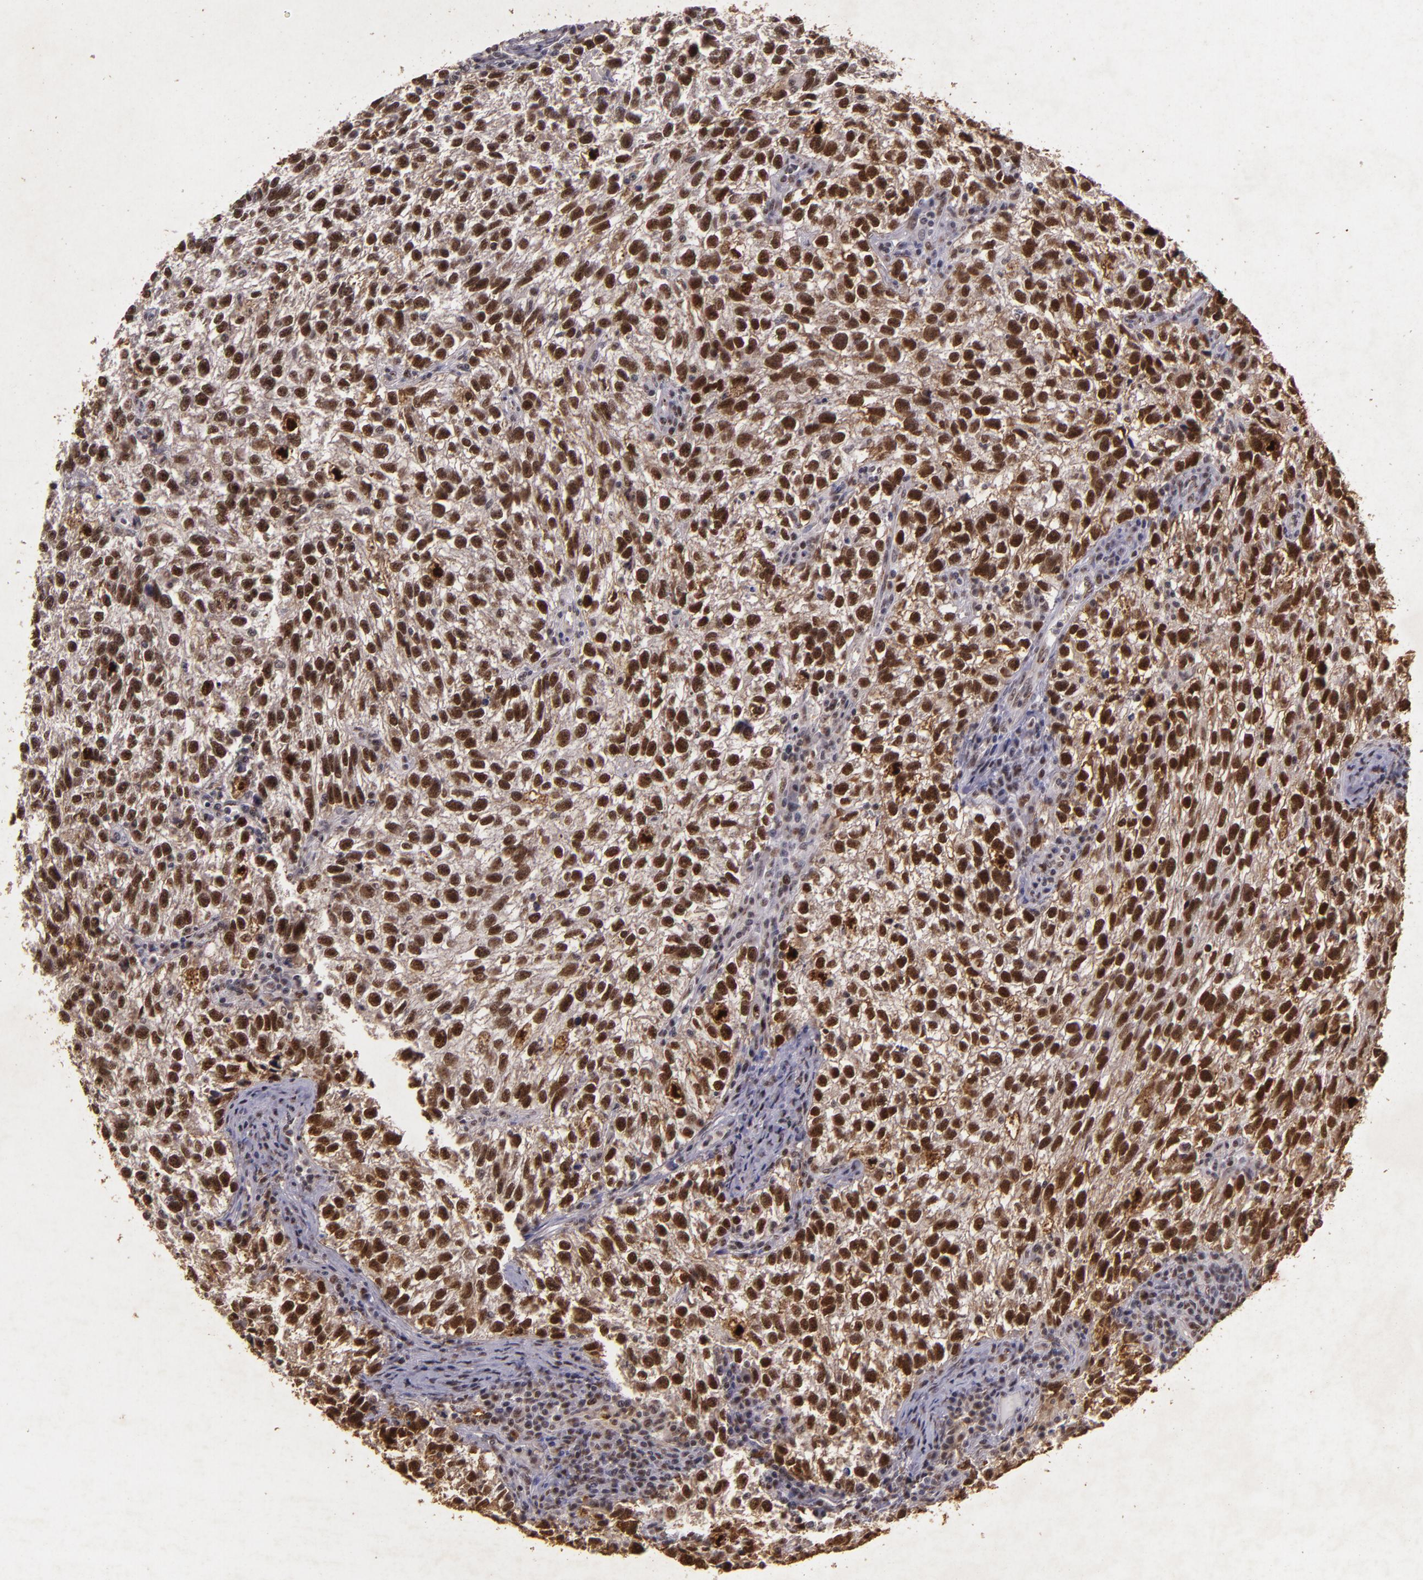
{"staining": {"intensity": "strong", "quantity": ">75%", "location": "nuclear"}, "tissue": "testis cancer", "cell_type": "Tumor cells", "image_type": "cancer", "snomed": [{"axis": "morphology", "description": "Seminoma, NOS"}, {"axis": "topography", "description": "Testis"}], "caption": "High-power microscopy captured an immunohistochemistry micrograph of testis cancer, revealing strong nuclear expression in approximately >75% of tumor cells. The staining was performed using DAB (3,3'-diaminobenzidine), with brown indicating positive protein expression. Nuclei are stained blue with hematoxylin.", "gene": "CBX3", "patient": {"sex": "male", "age": 38}}